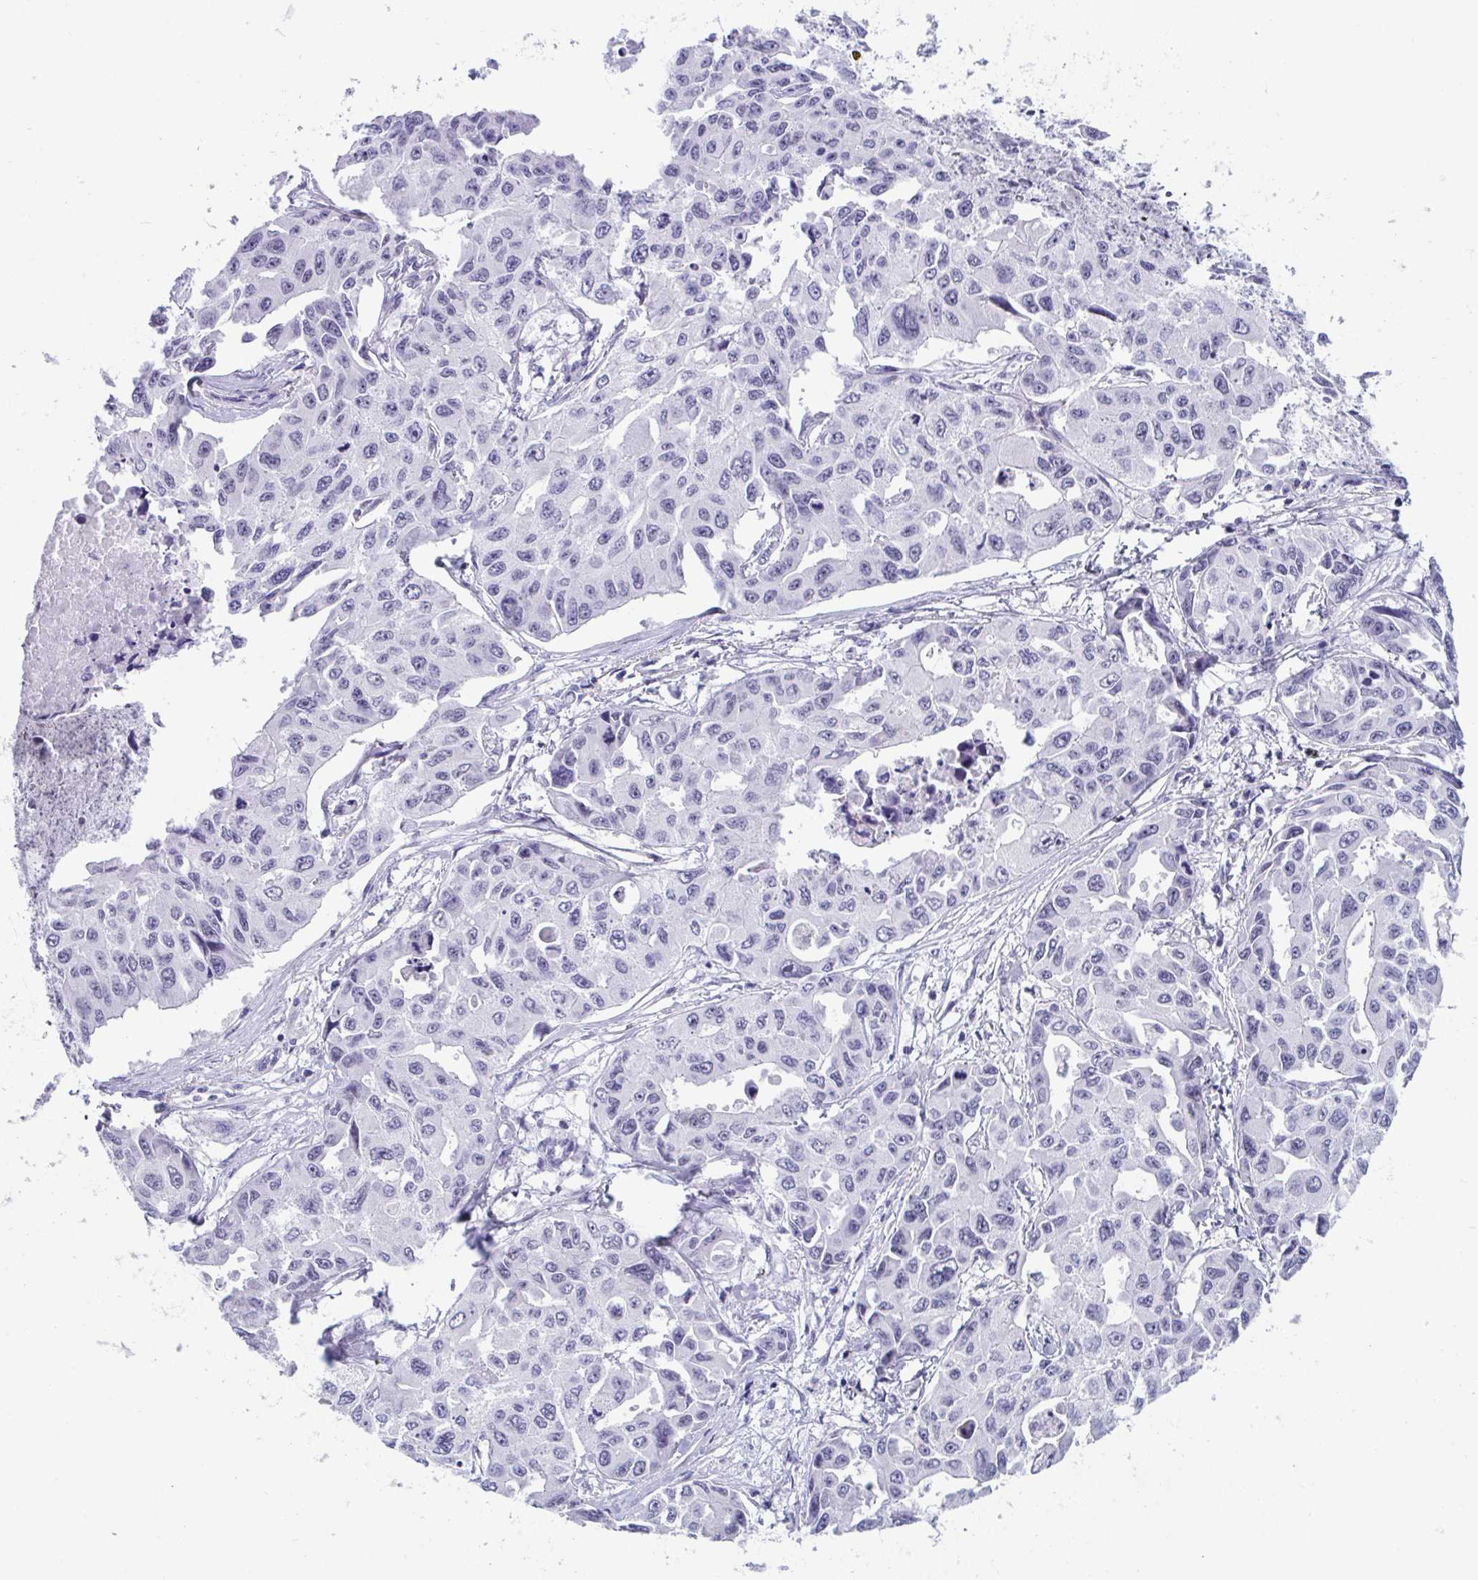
{"staining": {"intensity": "negative", "quantity": "none", "location": "none"}, "tissue": "lung cancer", "cell_type": "Tumor cells", "image_type": "cancer", "snomed": [{"axis": "morphology", "description": "Adenocarcinoma, NOS"}, {"axis": "topography", "description": "Lung"}], "caption": "IHC image of human lung adenocarcinoma stained for a protein (brown), which demonstrates no positivity in tumor cells. (Immunohistochemistry, brightfield microscopy, high magnification).", "gene": "CDK13", "patient": {"sex": "male", "age": 64}}